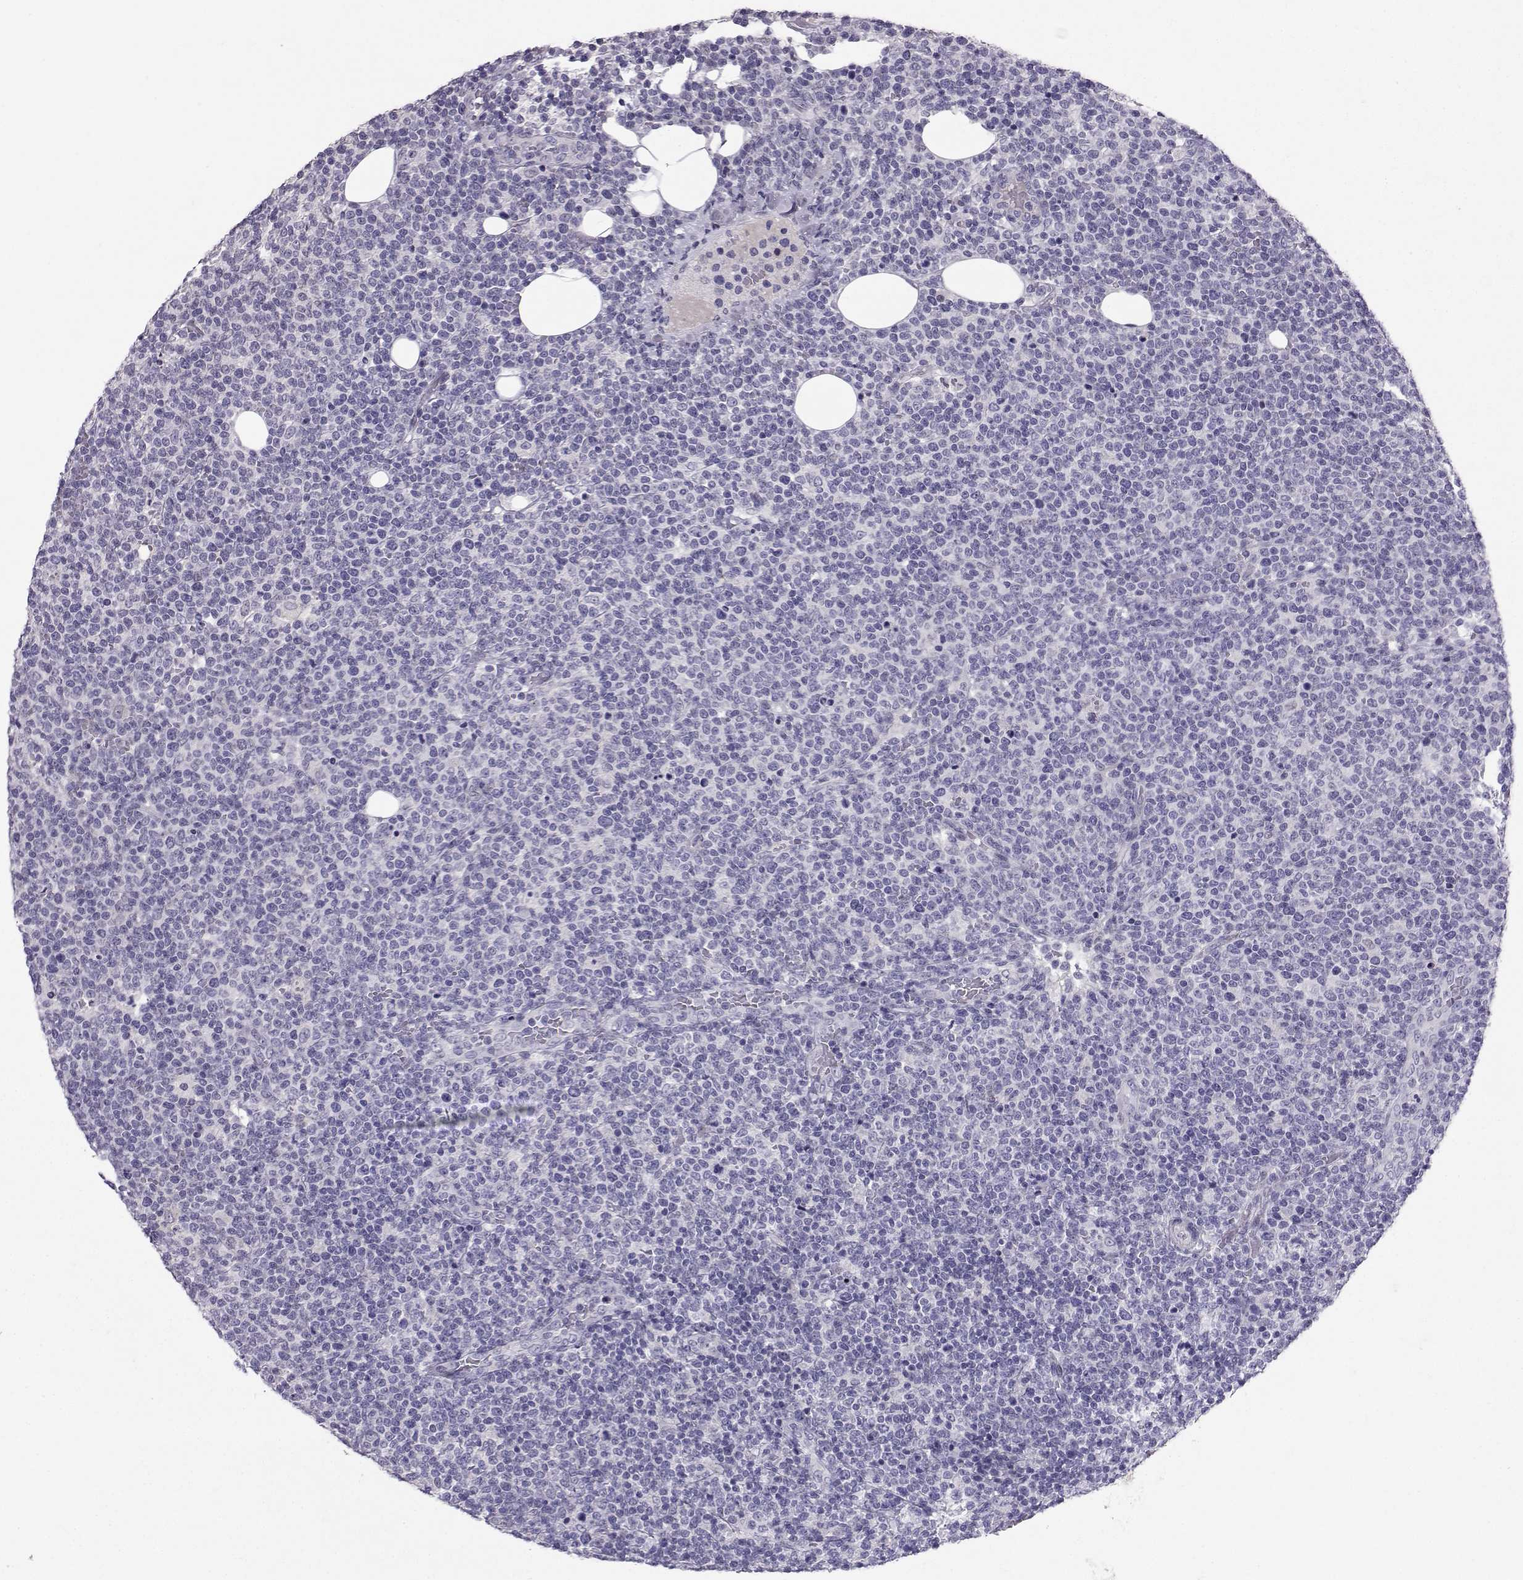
{"staining": {"intensity": "negative", "quantity": "none", "location": "none"}, "tissue": "lymphoma", "cell_type": "Tumor cells", "image_type": "cancer", "snomed": [{"axis": "morphology", "description": "Malignant lymphoma, non-Hodgkin's type, High grade"}, {"axis": "topography", "description": "Lymph node"}], "caption": "This histopathology image is of lymphoma stained with immunohistochemistry (IHC) to label a protein in brown with the nuclei are counter-stained blue. There is no expression in tumor cells.", "gene": "CARTPT", "patient": {"sex": "male", "age": 61}}